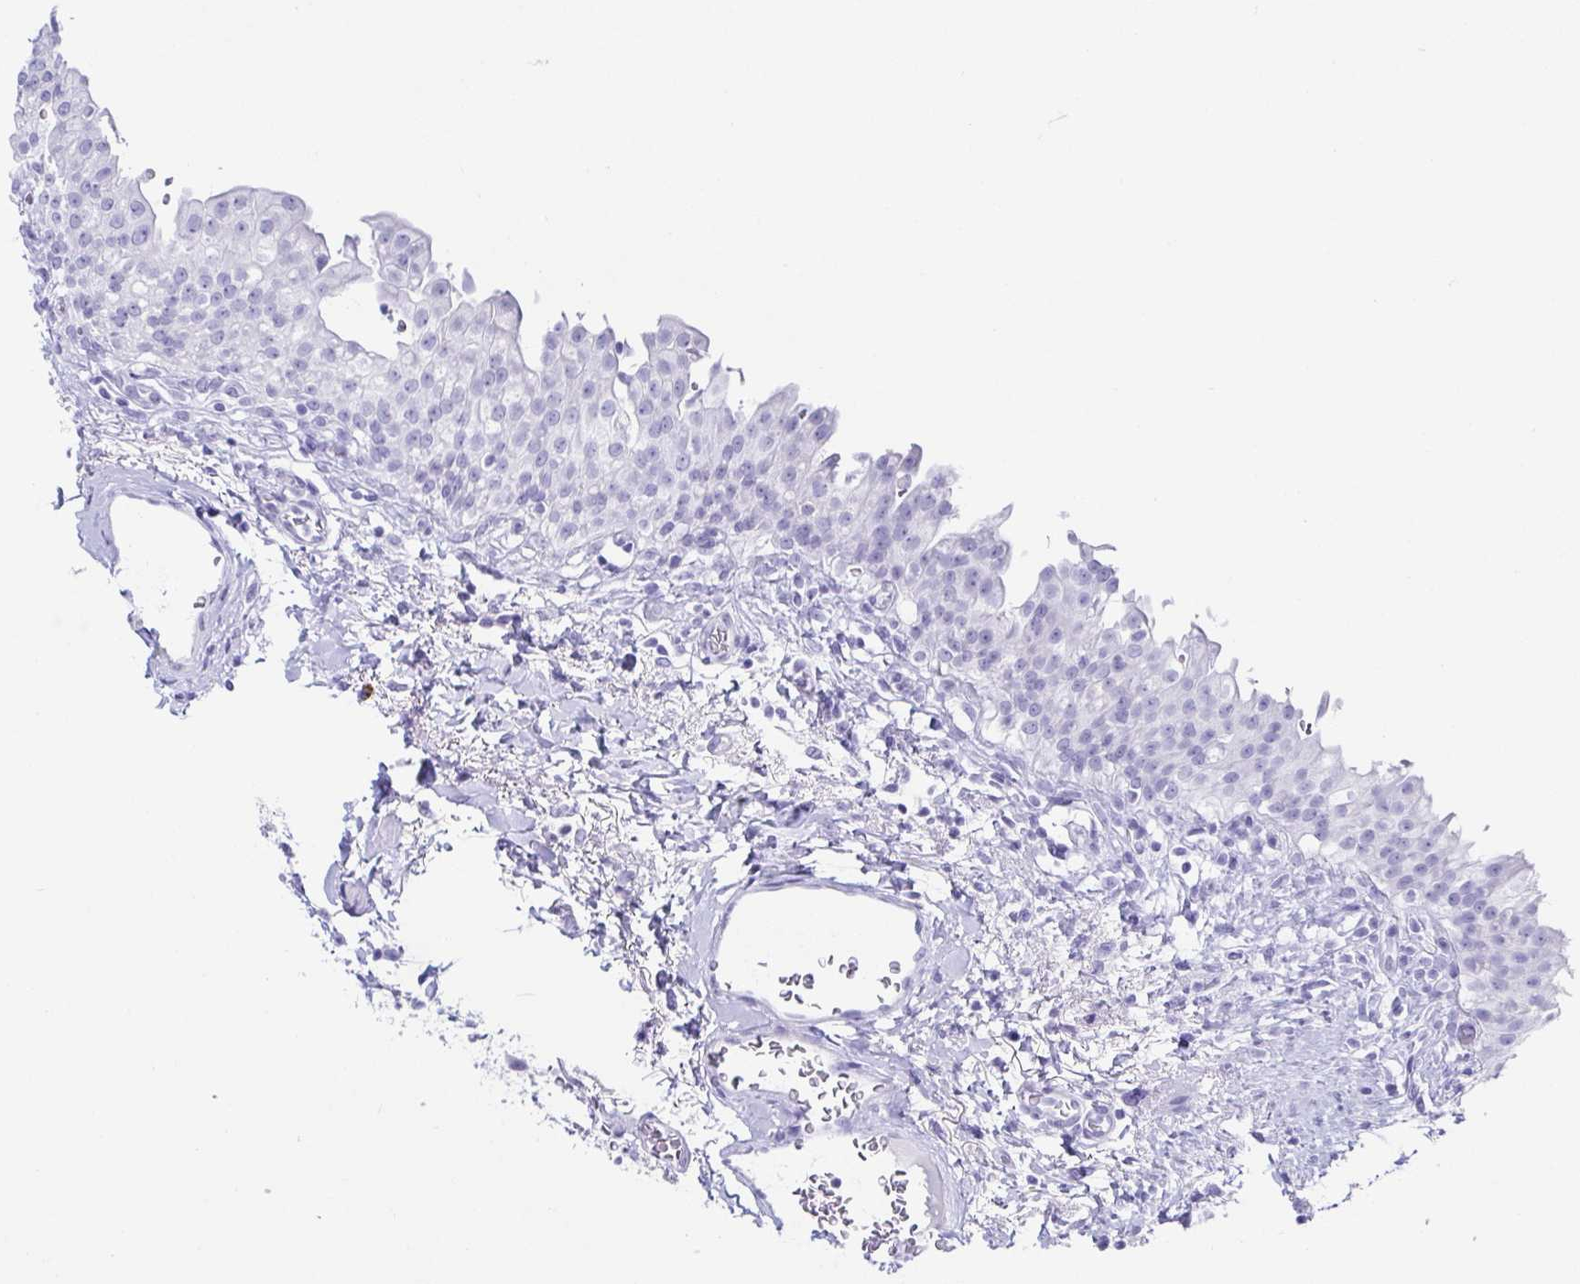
{"staining": {"intensity": "negative", "quantity": "none", "location": "none"}, "tissue": "urinary bladder", "cell_type": "Urothelial cells", "image_type": "normal", "snomed": [{"axis": "morphology", "description": "Normal tissue, NOS"}, {"axis": "topography", "description": "Urinary bladder"}, {"axis": "topography", "description": "Peripheral nerve tissue"}], "caption": "Image shows no protein staining in urothelial cells of benign urinary bladder. (DAB (3,3'-diaminobenzidine) immunohistochemistry, high magnification).", "gene": "CD164L2", "patient": {"sex": "female", "age": 60}}